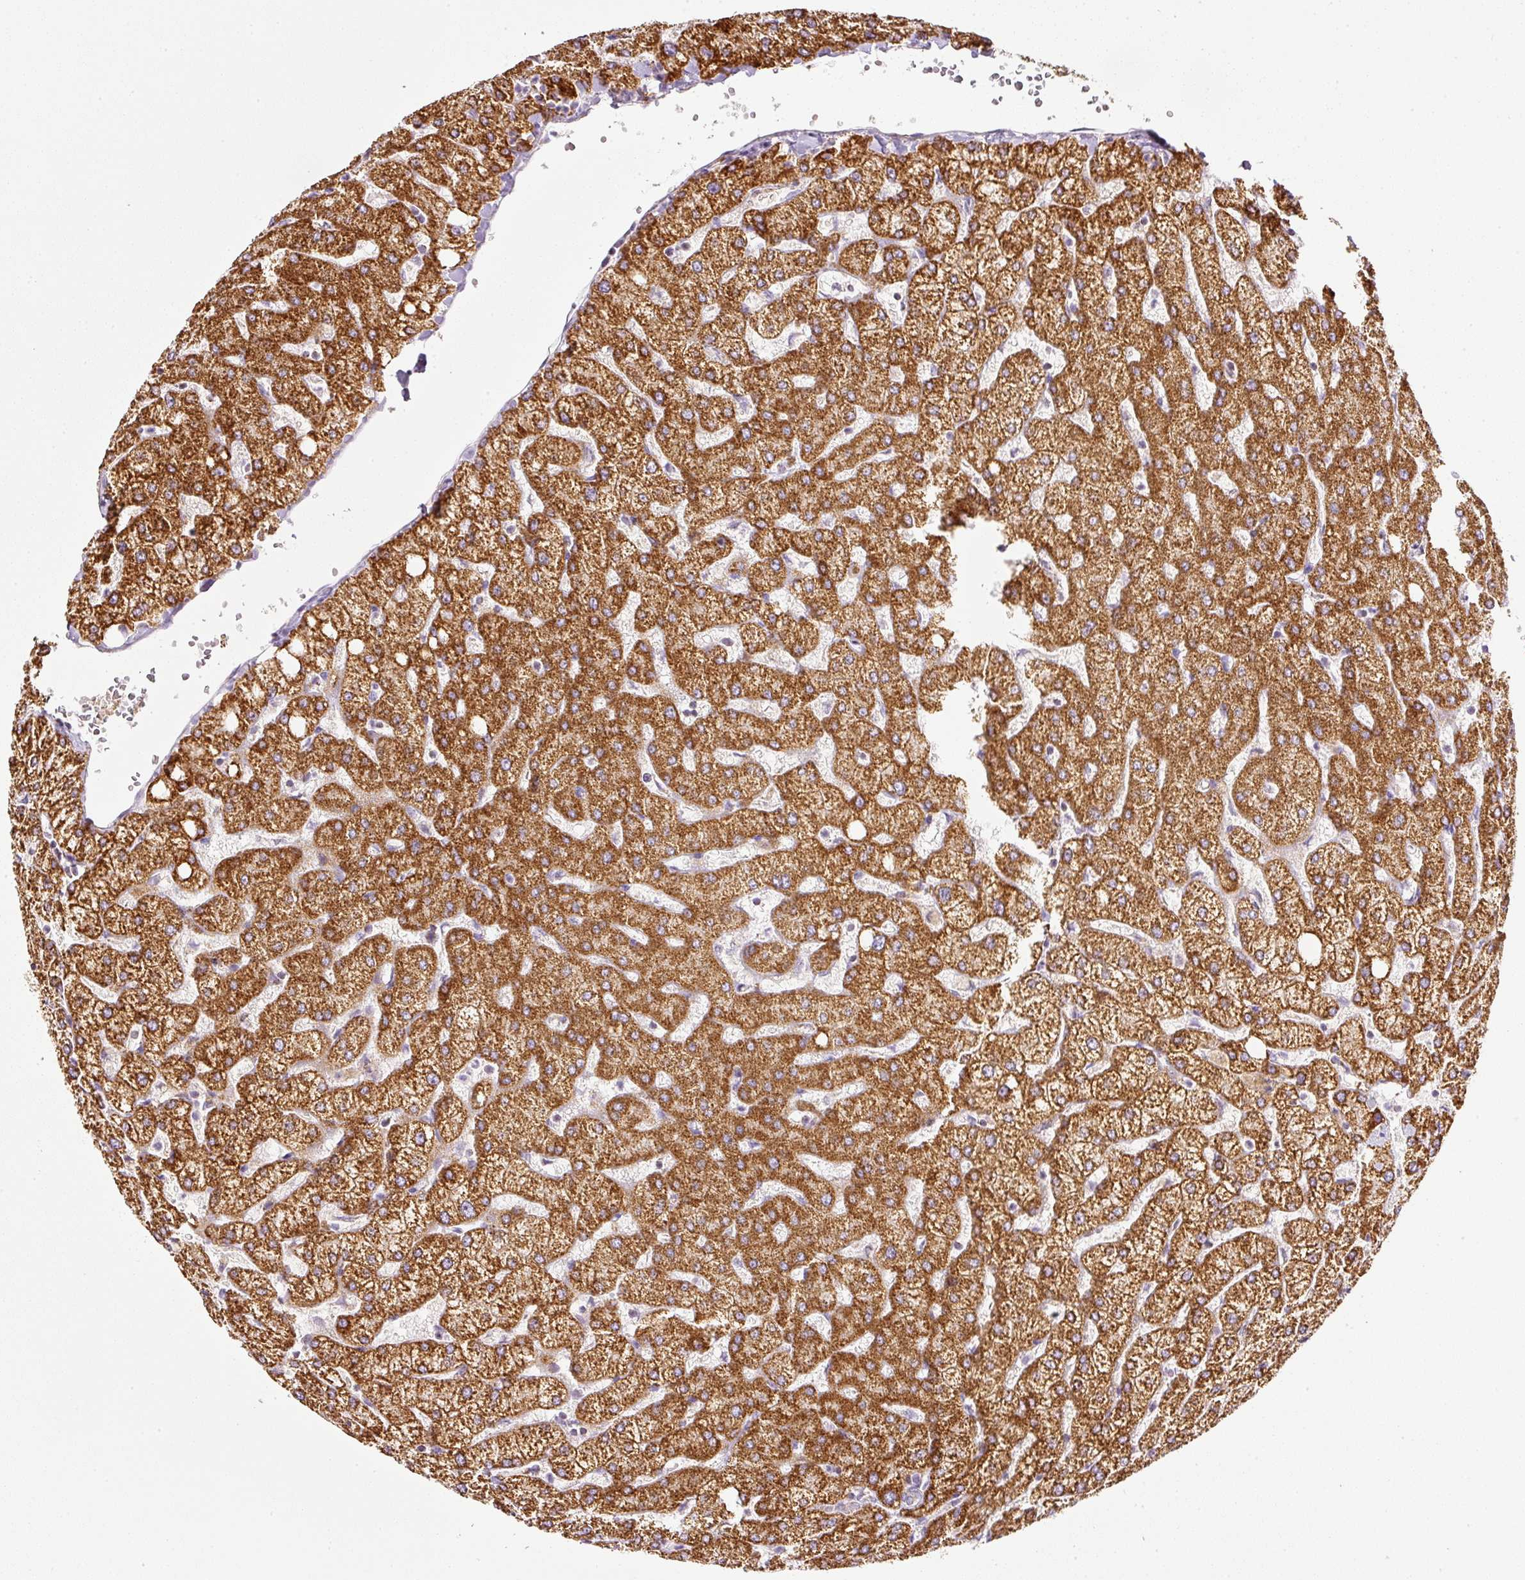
{"staining": {"intensity": "moderate", "quantity": "25%-75%", "location": "cytoplasmic/membranous"}, "tissue": "liver", "cell_type": "Cholangiocytes", "image_type": "normal", "snomed": [{"axis": "morphology", "description": "Normal tissue, NOS"}, {"axis": "topography", "description": "Liver"}], "caption": "Immunohistochemical staining of unremarkable liver displays medium levels of moderate cytoplasmic/membranous staining in about 25%-75% of cholangiocytes. (DAB = brown stain, brightfield microscopy at high magnification).", "gene": "SDHA", "patient": {"sex": "female", "age": 54}}